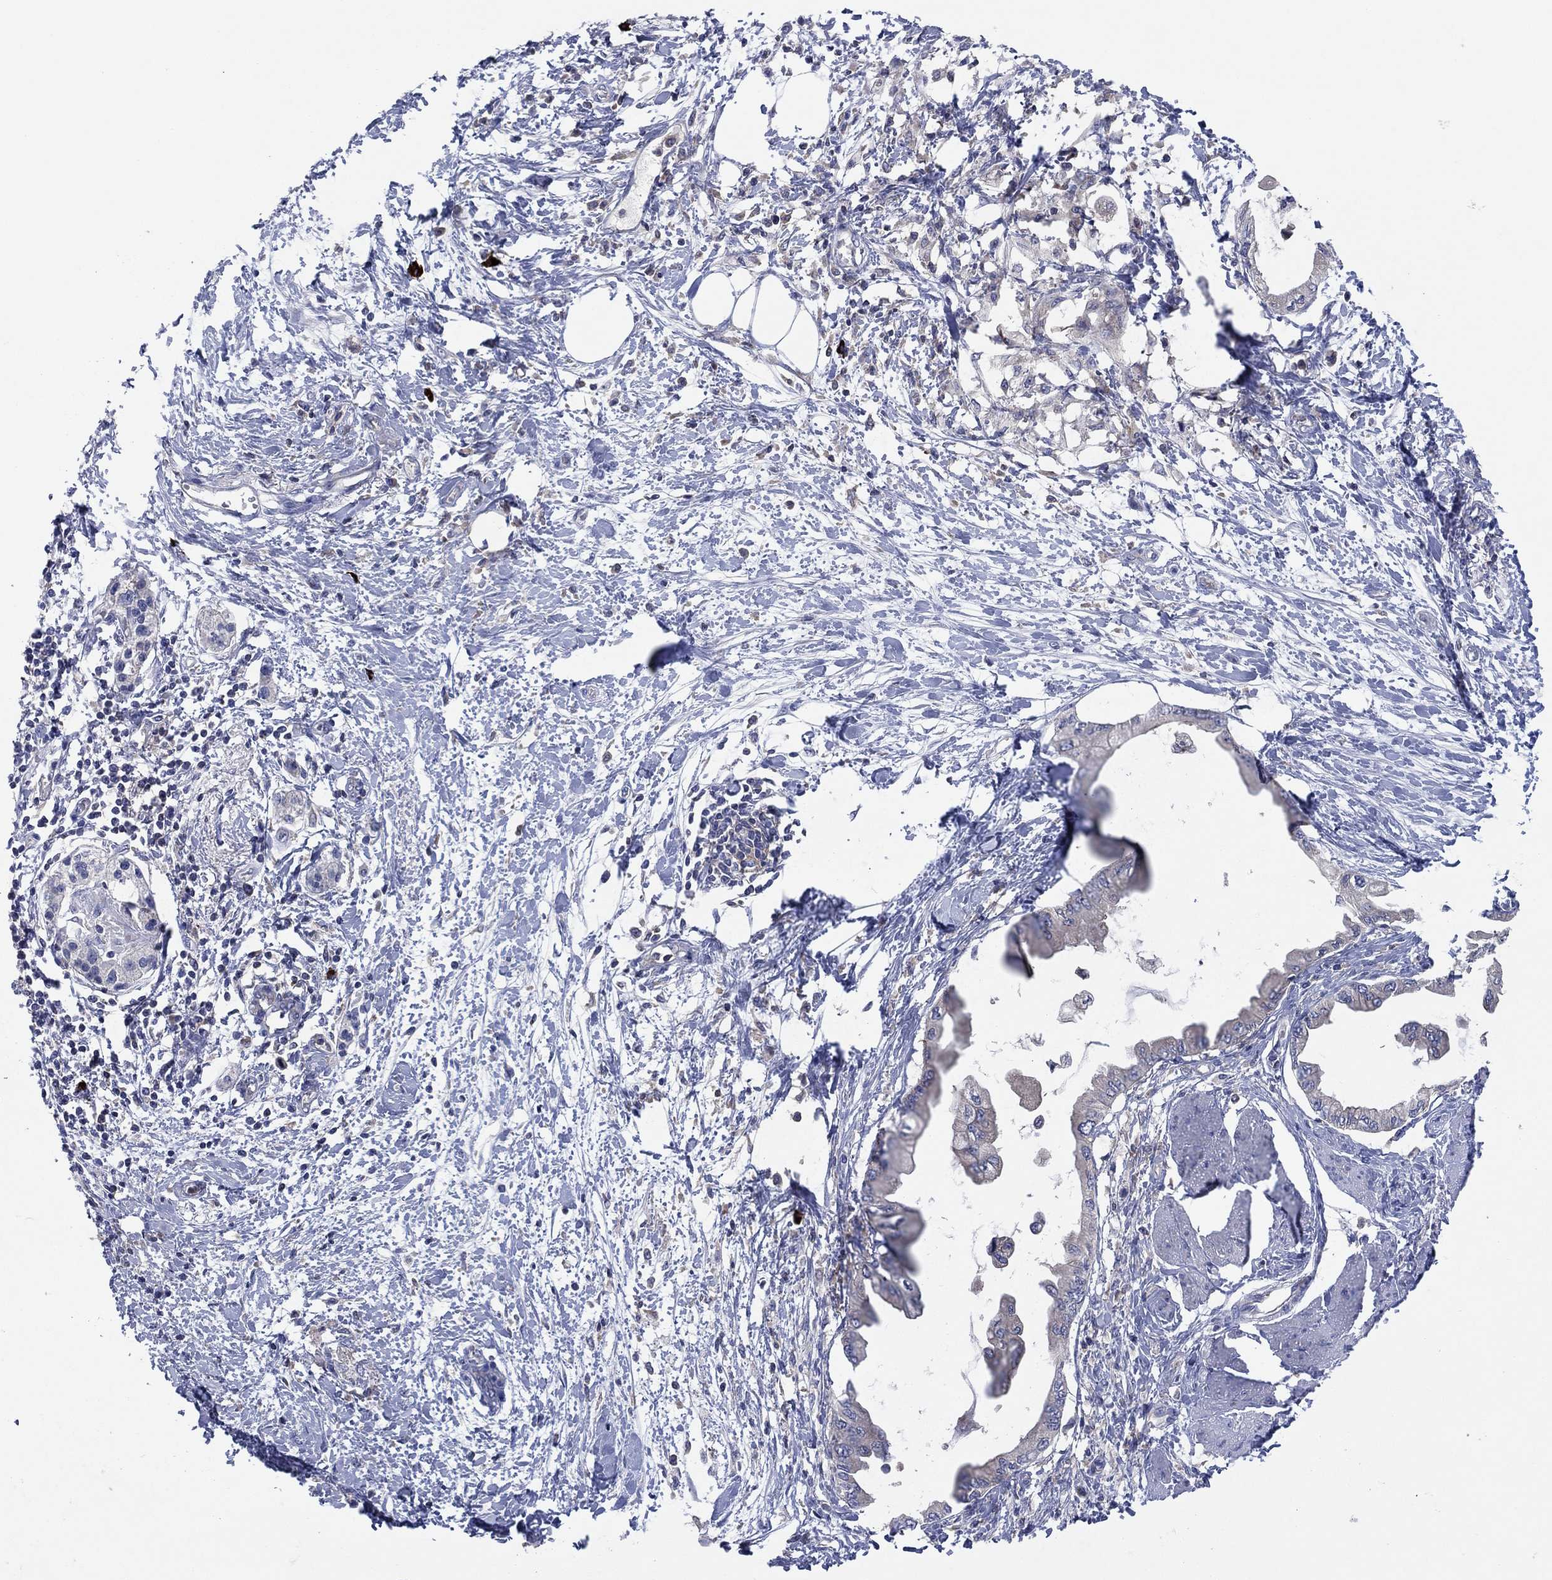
{"staining": {"intensity": "negative", "quantity": "none", "location": "none"}, "tissue": "pancreatic cancer", "cell_type": "Tumor cells", "image_type": "cancer", "snomed": [{"axis": "morphology", "description": "Normal tissue, NOS"}, {"axis": "morphology", "description": "Adenocarcinoma, NOS"}, {"axis": "topography", "description": "Pancreas"}, {"axis": "topography", "description": "Duodenum"}], "caption": "Immunohistochemistry image of pancreatic cancer (adenocarcinoma) stained for a protein (brown), which reveals no staining in tumor cells.", "gene": "PVR", "patient": {"sex": "female", "age": 60}}